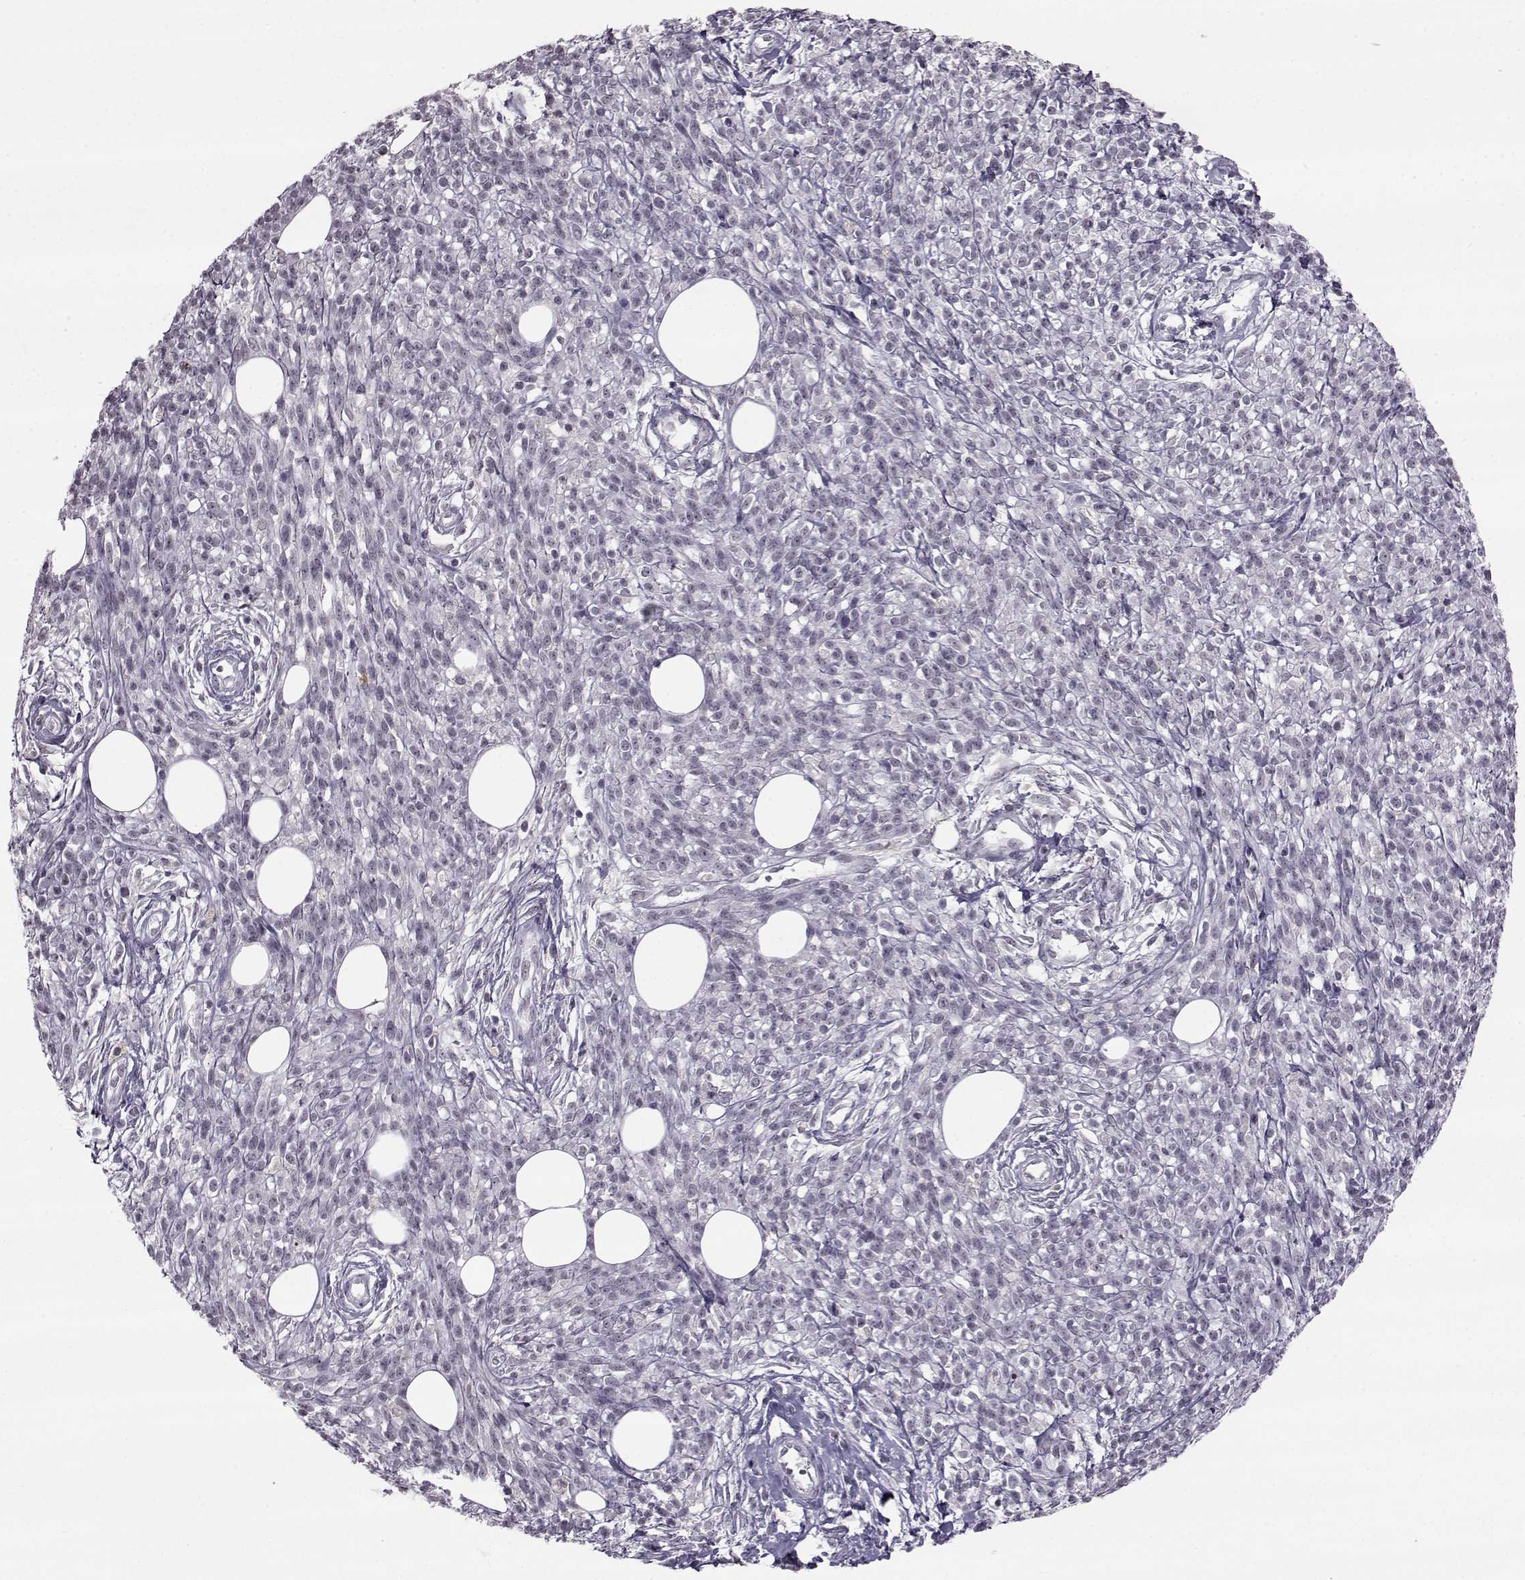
{"staining": {"intensity": "negative", "quantity": "none", "location": "none"}, "tissue": "melanoma", "cell_type": "Tumor cells", "image_type": "cancer", "snomed": [{"axis": "morphology", "description": "Malignant melanoma, NOS"}, {"axis": "topography", "description": "Skin"}, {"axis": "topography", "description": "Skin of trunk"}], "caption": "High power microscopy histopathology image of an immunohistochemistry image of malignant melanoma, revealing no significant expression in tumor cells.", "gene": "SLC28A2", "patient": {"sex": "male", "age": 74}}